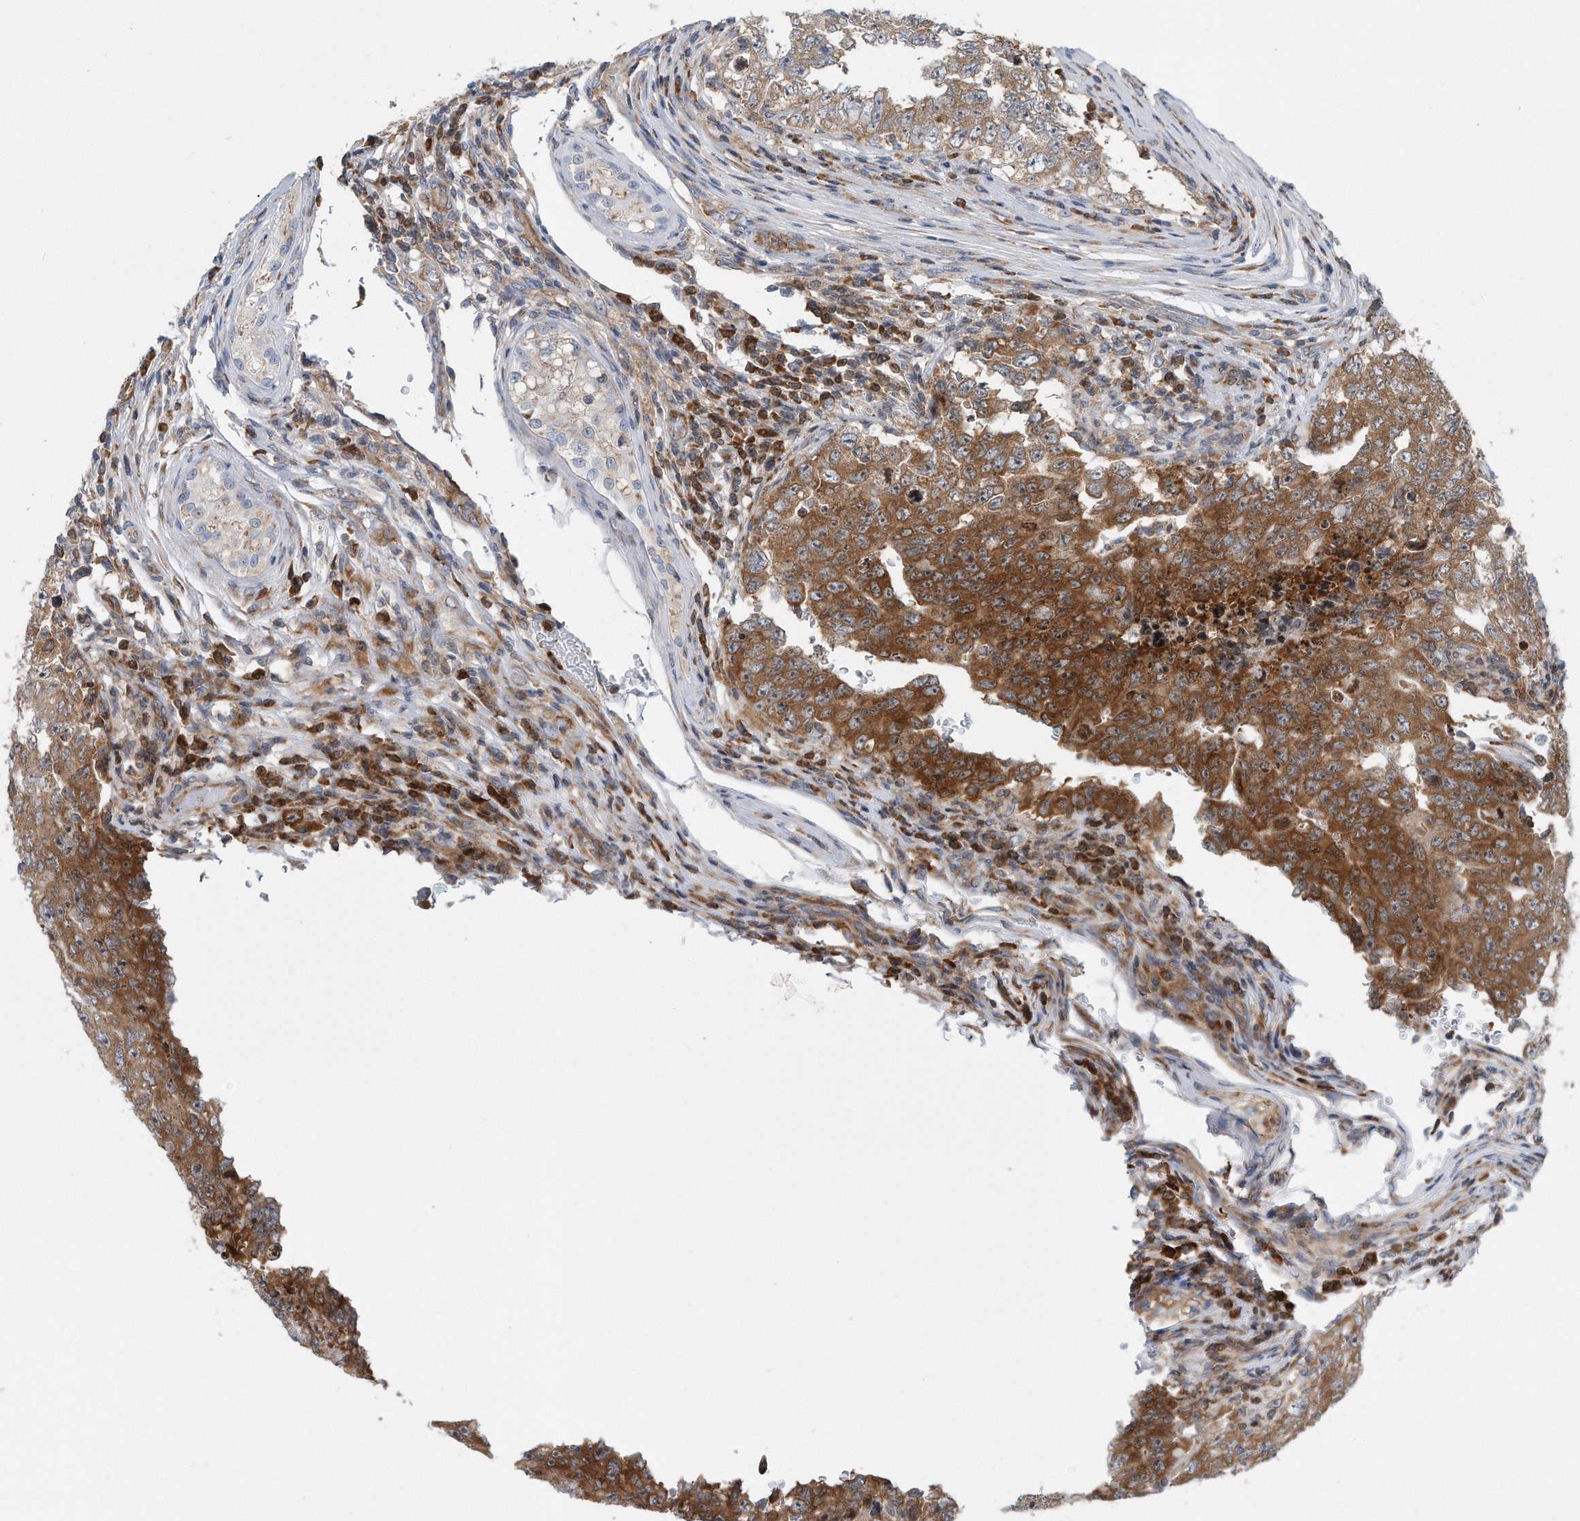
{"staining": {"intensity": "moderate", "quantity": ">75%", "location": "cytoplasmic/membranous"}, "tissue": "testis cancer", "cell_type": "Tumor cells", "image_type": "cancer", "snomed": [{"axis": "morphology", "description": "Carcinoma, Embryonal, NOS"}, {"axis": "topography", "description": "Testis"}], "caption": "Tumor cells reveal moderate cytoplasmic/membranous staining in about >75% of cells in testis cancer.", "gene": "RPL26L1", "patient": {"sex": "male", "age": 26}}